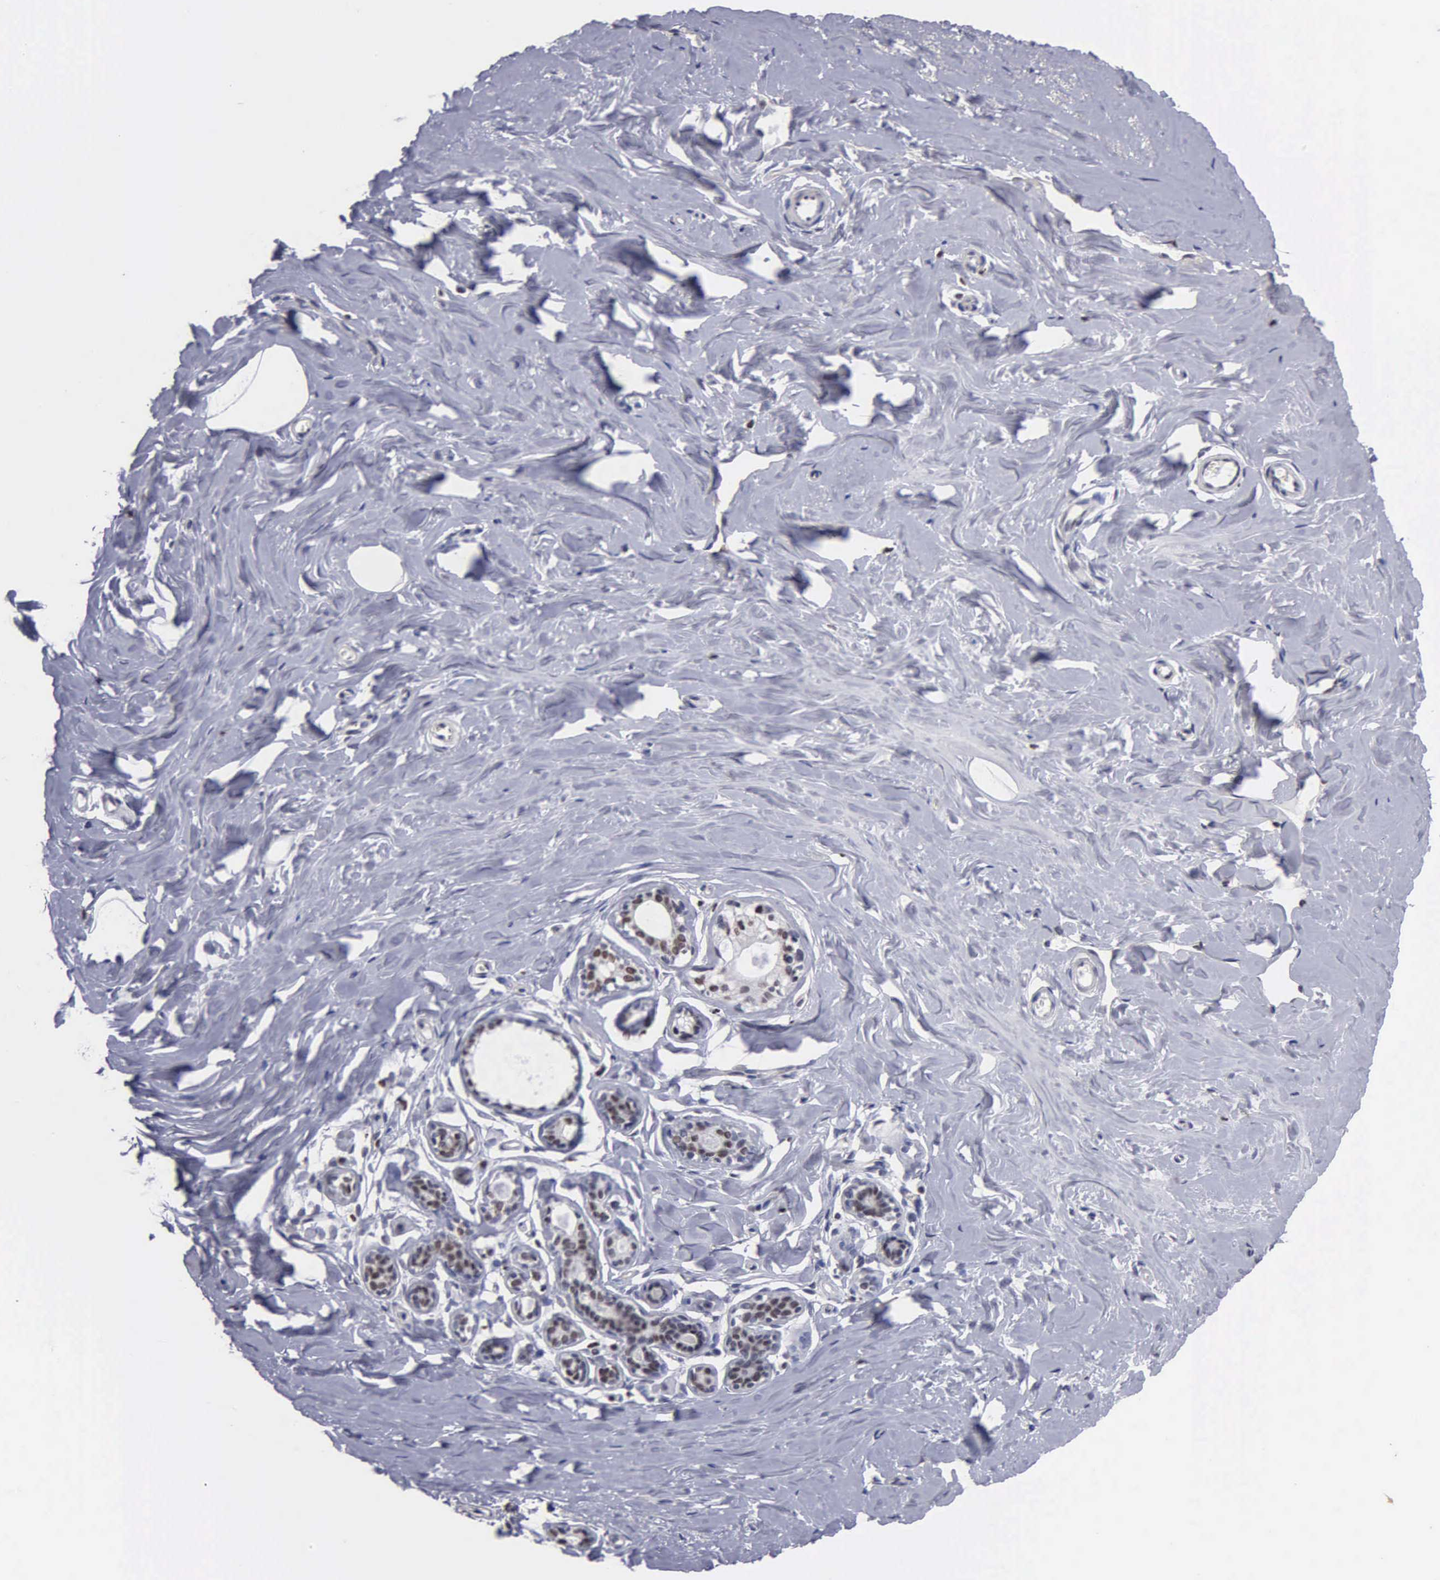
{"staining": {"intensity": "negative", "quantity": "none", "location": "none"}, "tissue": "breast", "cell_type": "Adipocytes", "image_type": "normal", "snomed": [{"axis": "morphology", "description": "Normal tissue, NOS"}, {"axis": "topography", "description": "Breast"}], "caption": "Immunohistochemistry (IHC) of benign breast exhibits no expression in adipocytes.", "gene": "CCNG1", "patient": {"sex": "female", "age": 45}}